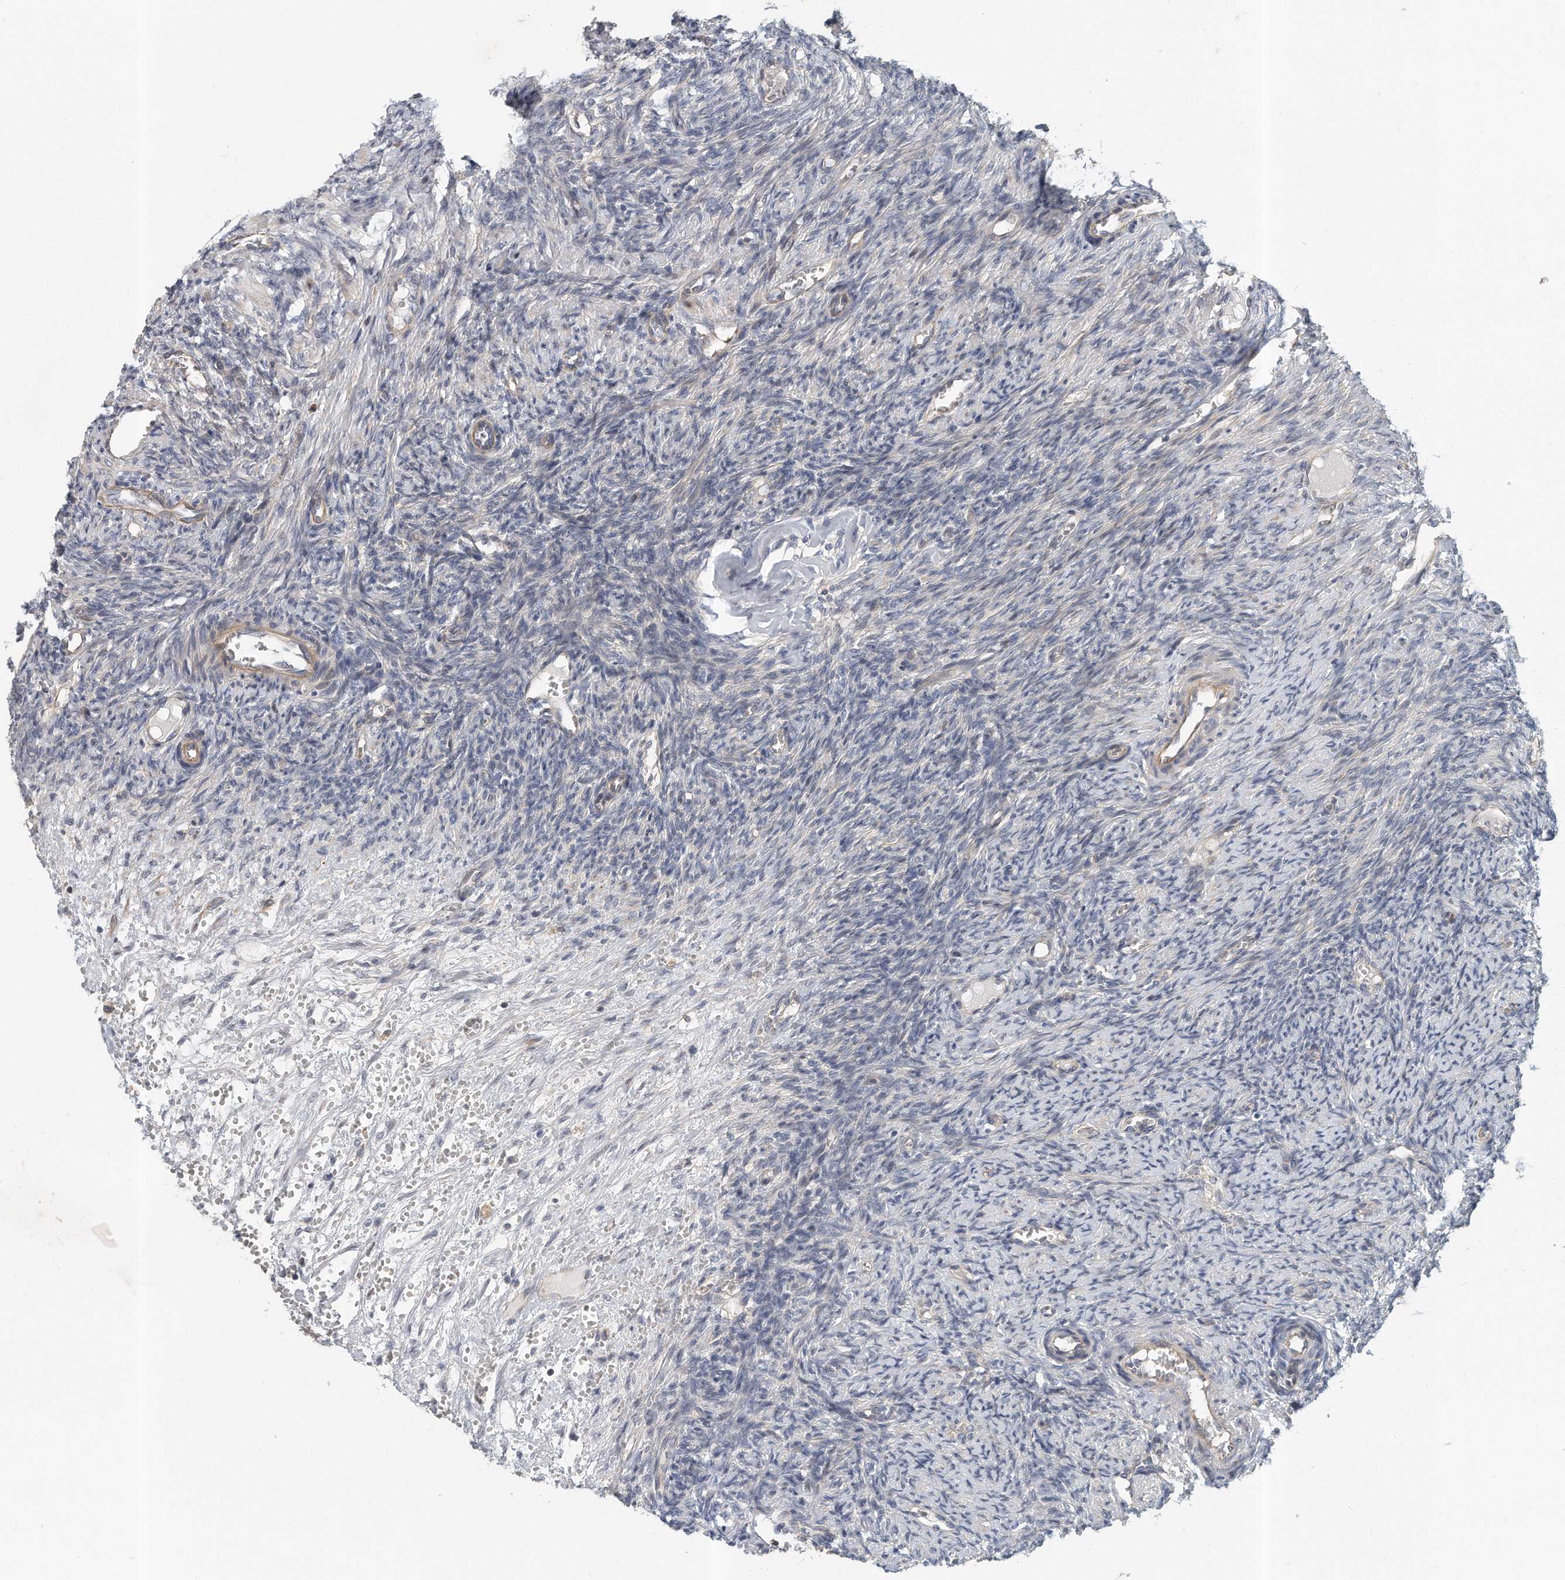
{"staining": {"intensity": "moderate", "quantity": ">75%", "location": "cytoplasmic/membranous"}, "tissue": "ovary", "cell_type": "Follicle cells", "image_type": "normal", "snomed": [{"axis": "morphology", "description": "Normal tissue, NOS"}, {"axis": "topography", "description": "Ovary"}], "caption": "Unremarkable ovary exhibits moderate cytoplasmic/membranous staining in about >75% of follicle cells.", "gene": "PCDH8", "patient": {"sex": "female", "age": 41}}